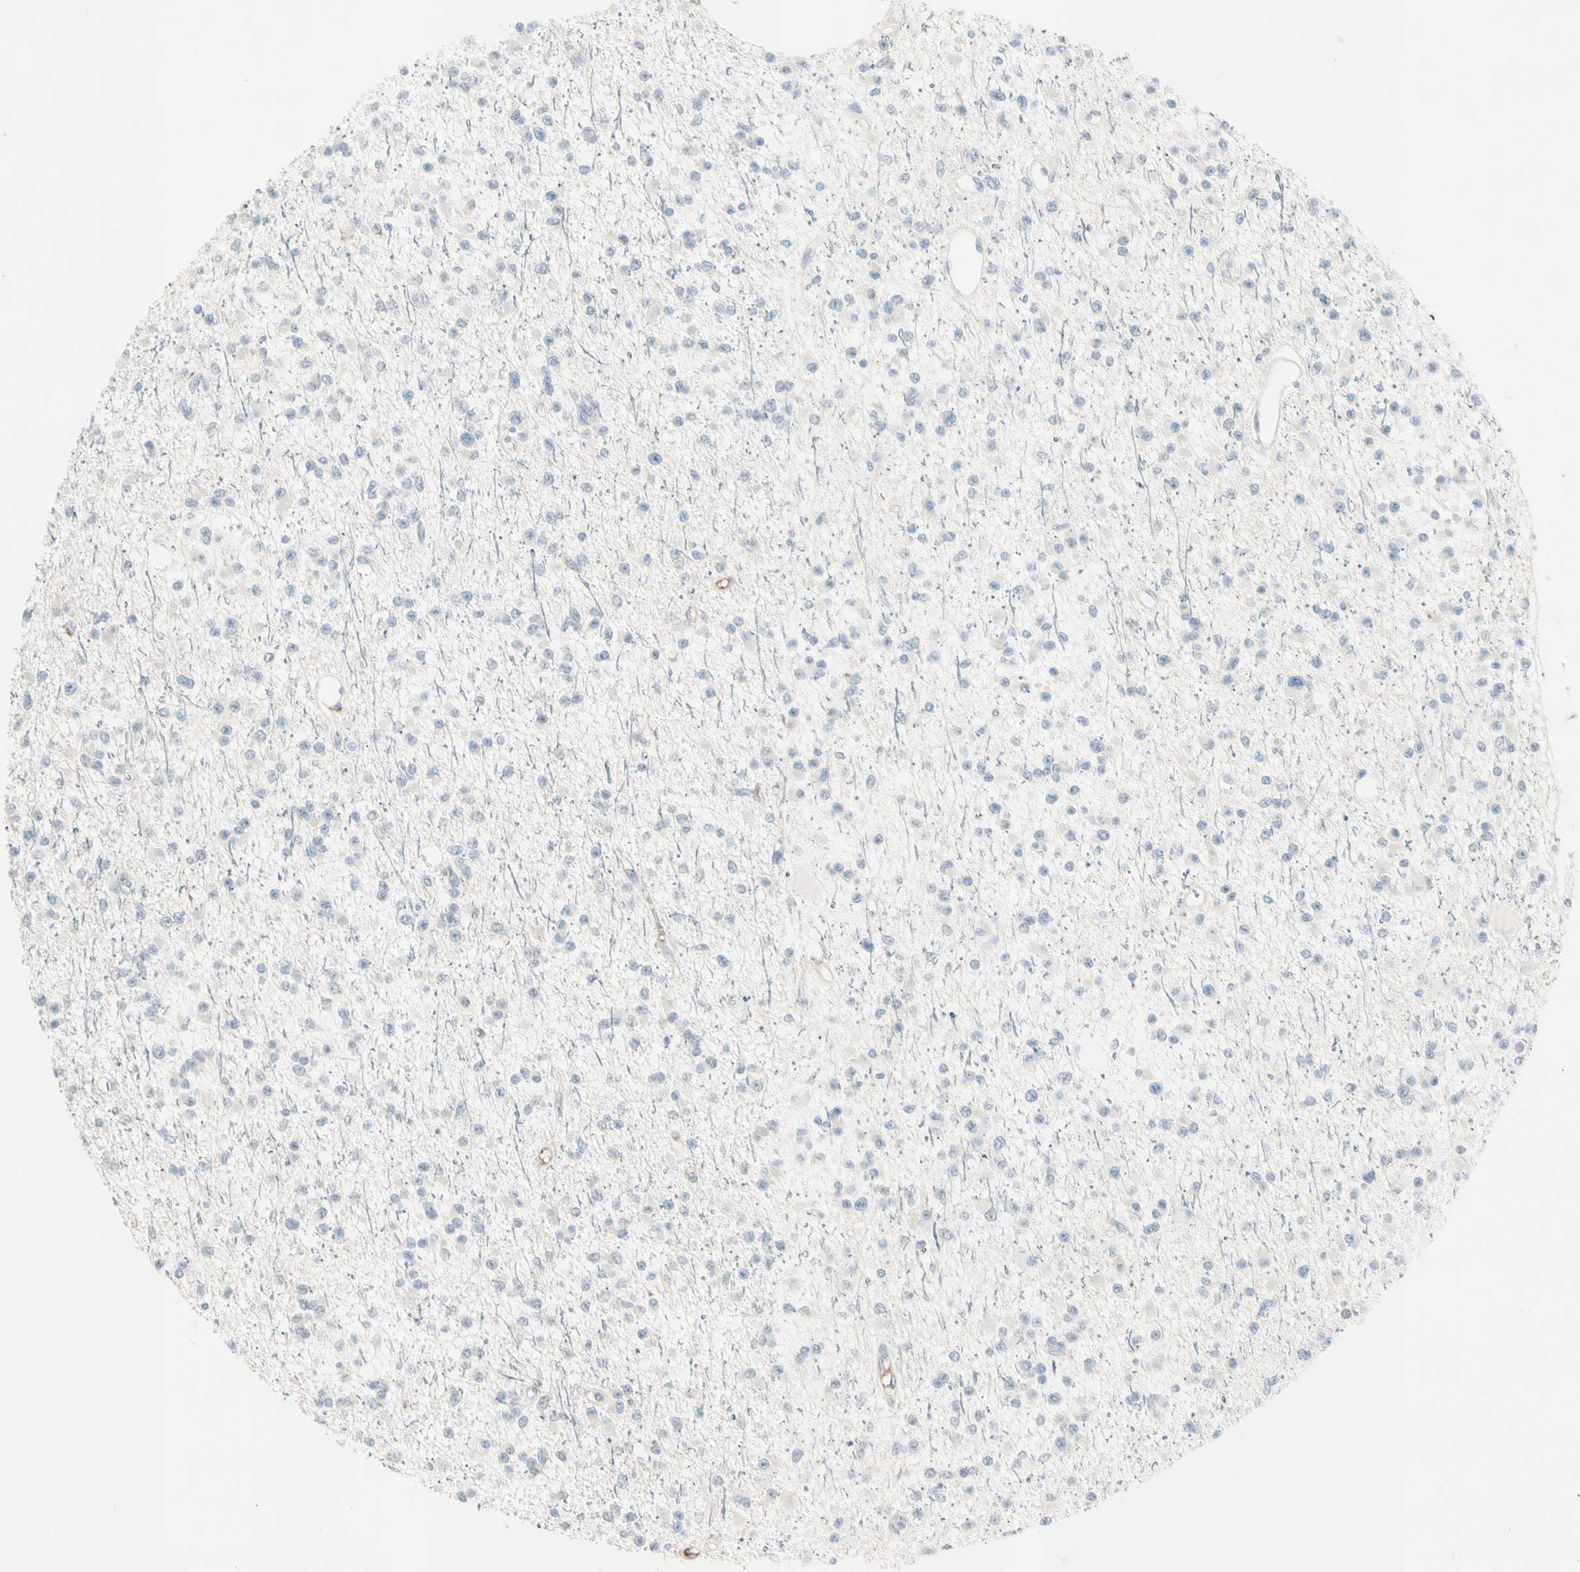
{"staining": {"intensity": "negative", "quantity": "none", "location": "none"}, "tissue": "glioma", "cell_type": "Tumor cells", "image_type": "cancer", "snomed": [{"axis": "morphology", "description": "Glioma, malignant, Low grade"}, {"axis": "topography", "description": "Brain"}], "caption": "This is an immunohistochemistry (IHC) image of malignant glioma (low-grade). There is no expression in tumor cells.", "gene": "SERPIND1", "patient": {"sex": "female", "age": 22}}